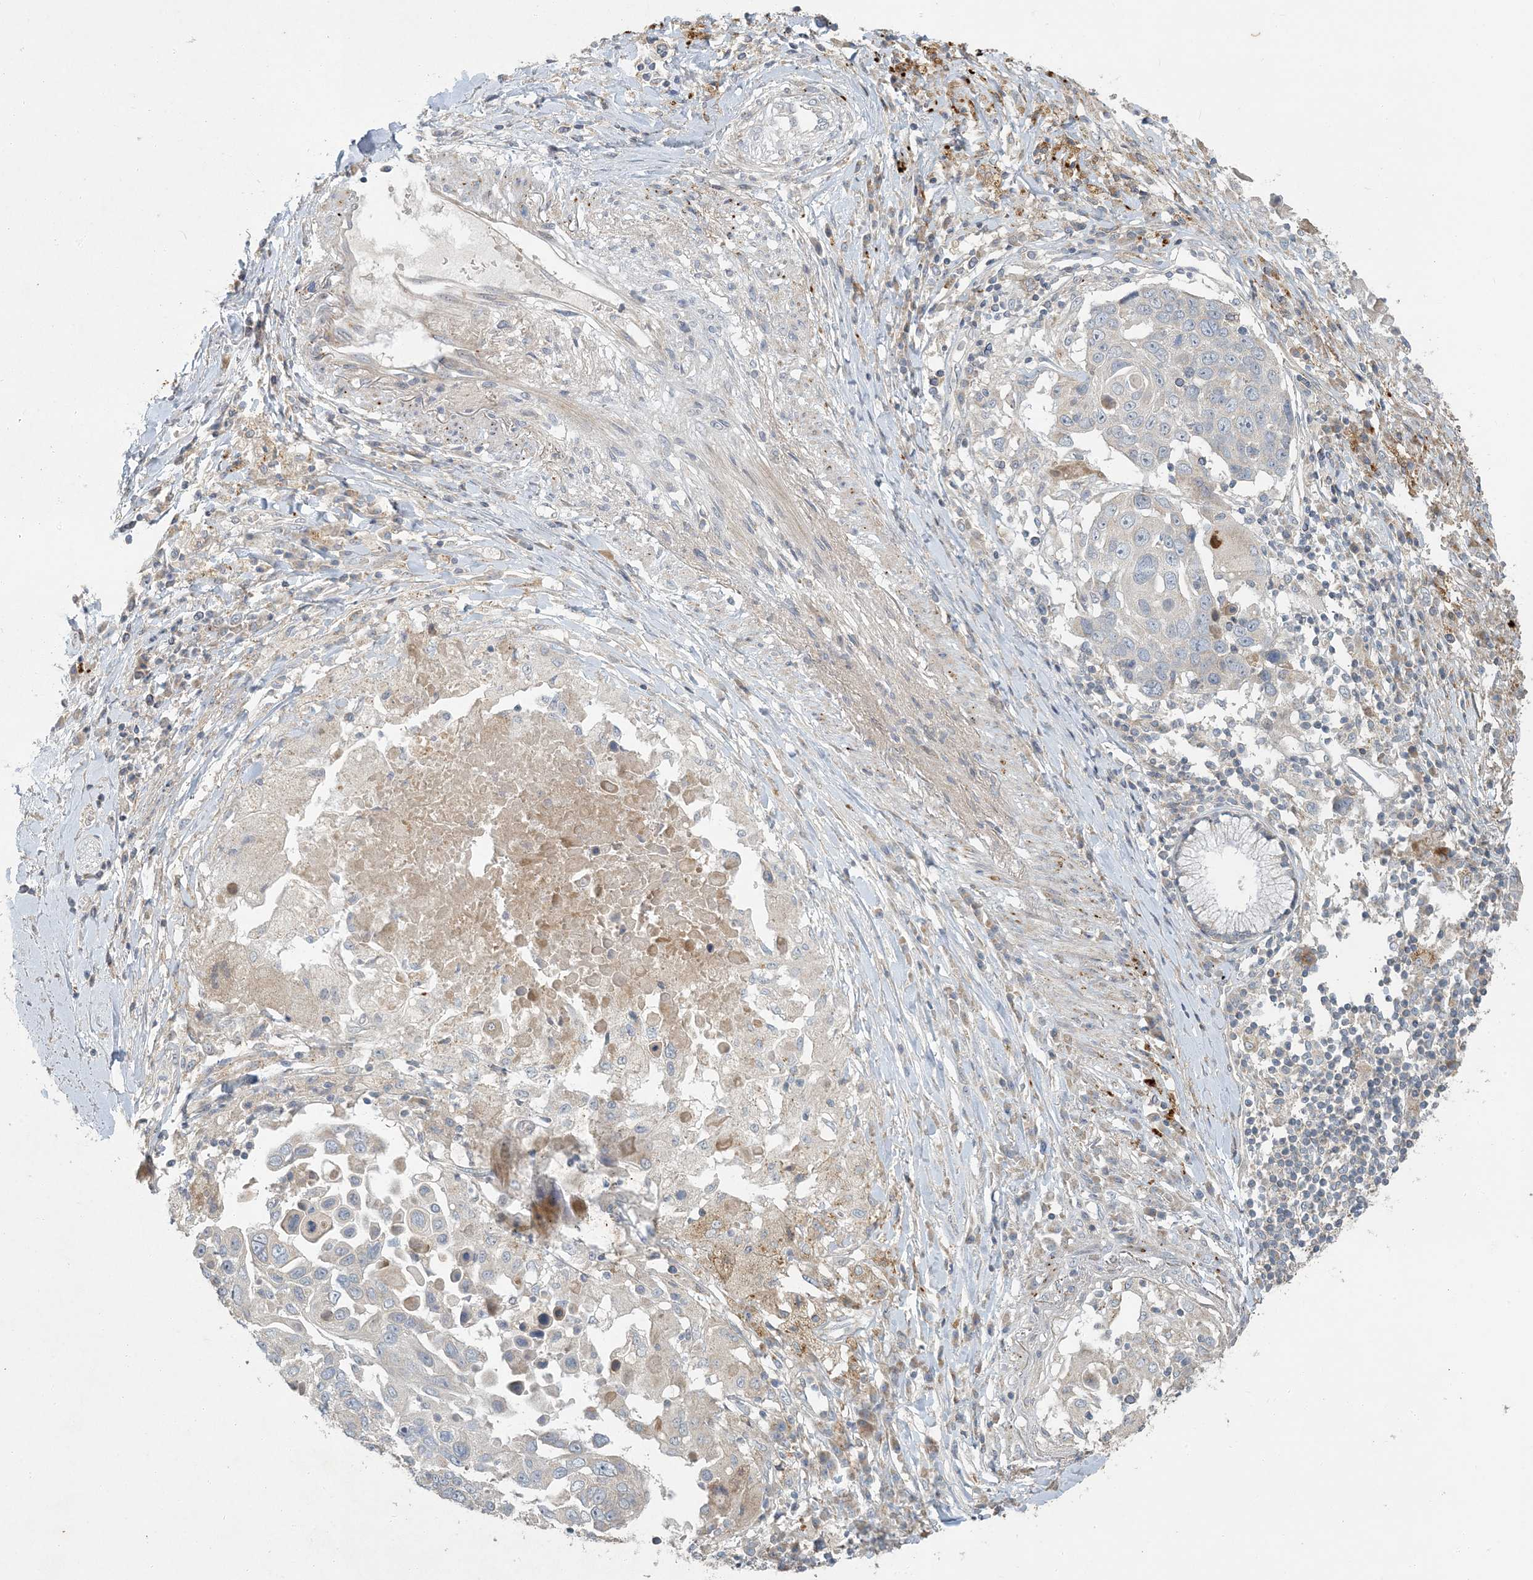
{"staining": {"intensity": "negative", "quantity": "none", "location": "none"}, "tissue": "lung cancer", "cell_type": "Tumor cells", "image_type": "cancer", "snomed": [{"axis": "morphology", "description": "Squamous cell carcinoma, NOS"}, {"axis": "topography", "description": "Lung"}], "caption": "Image shows no protein staining in tumor cells of lung cancer (squamous cell carcinoma) tissue.", "gene": "LTN1", "patient": {"sex": "male", "age": 66}}